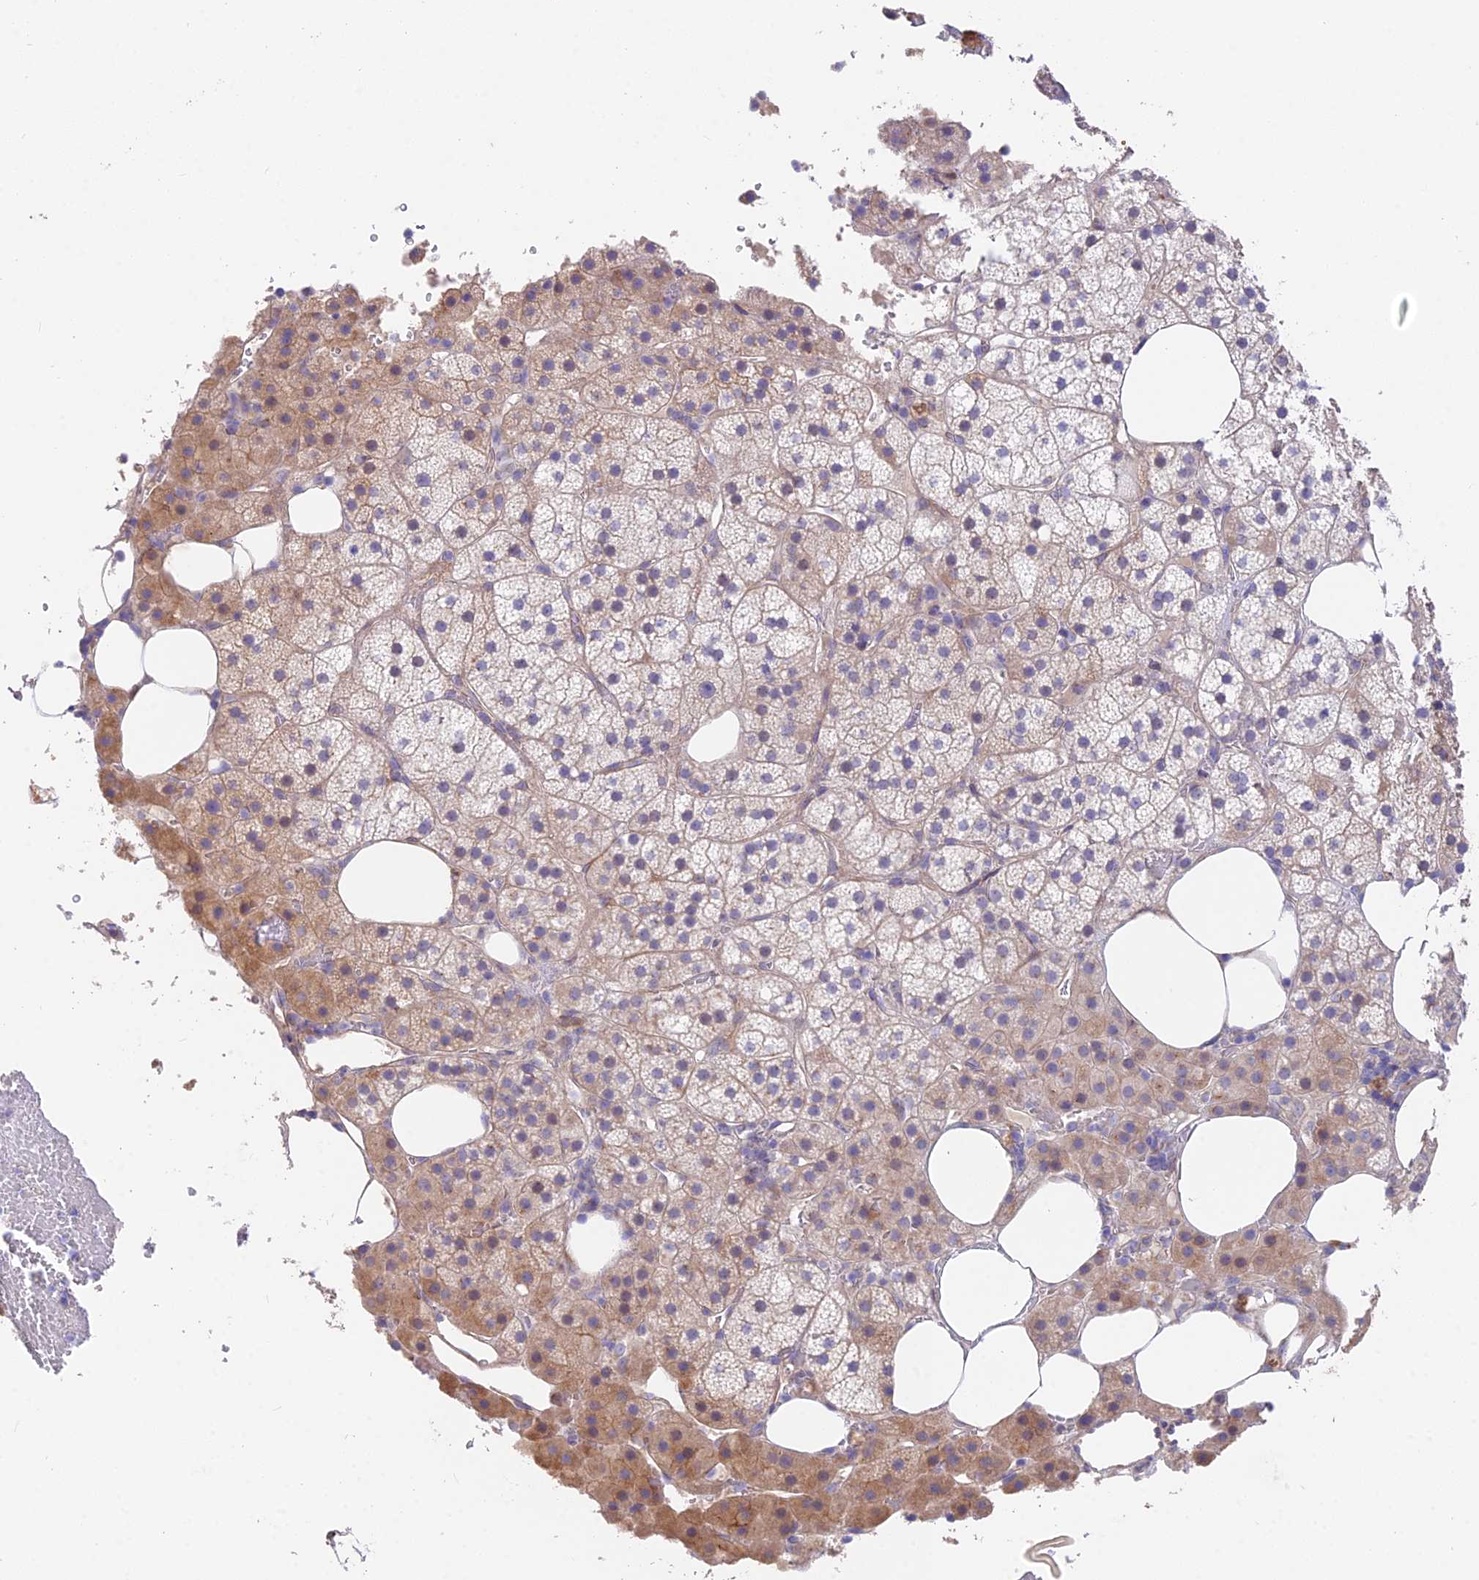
{"staining": {"intensity": "moderate", "quantity": "<25%", "location": "cytoplasmic/membranous"}, "tissue": "adrenal gland", "cell_type": "Glandular cells", "image_type": "normal", "snomed": [{"axis": "morphology", "description": "Normal tissue, NOS"}, {"axis": "topography", "description": "Adrenal gland"}], "caption": "Immunohistochemistry (IHC) (DAB) staining of benign adrenal gland exhibits moderate cytoplasmic/membranous protein positivity in approximately <25% of glandular cells.", "gene": "FAM168B", "patient": {"sex": "female", "age": 59}}